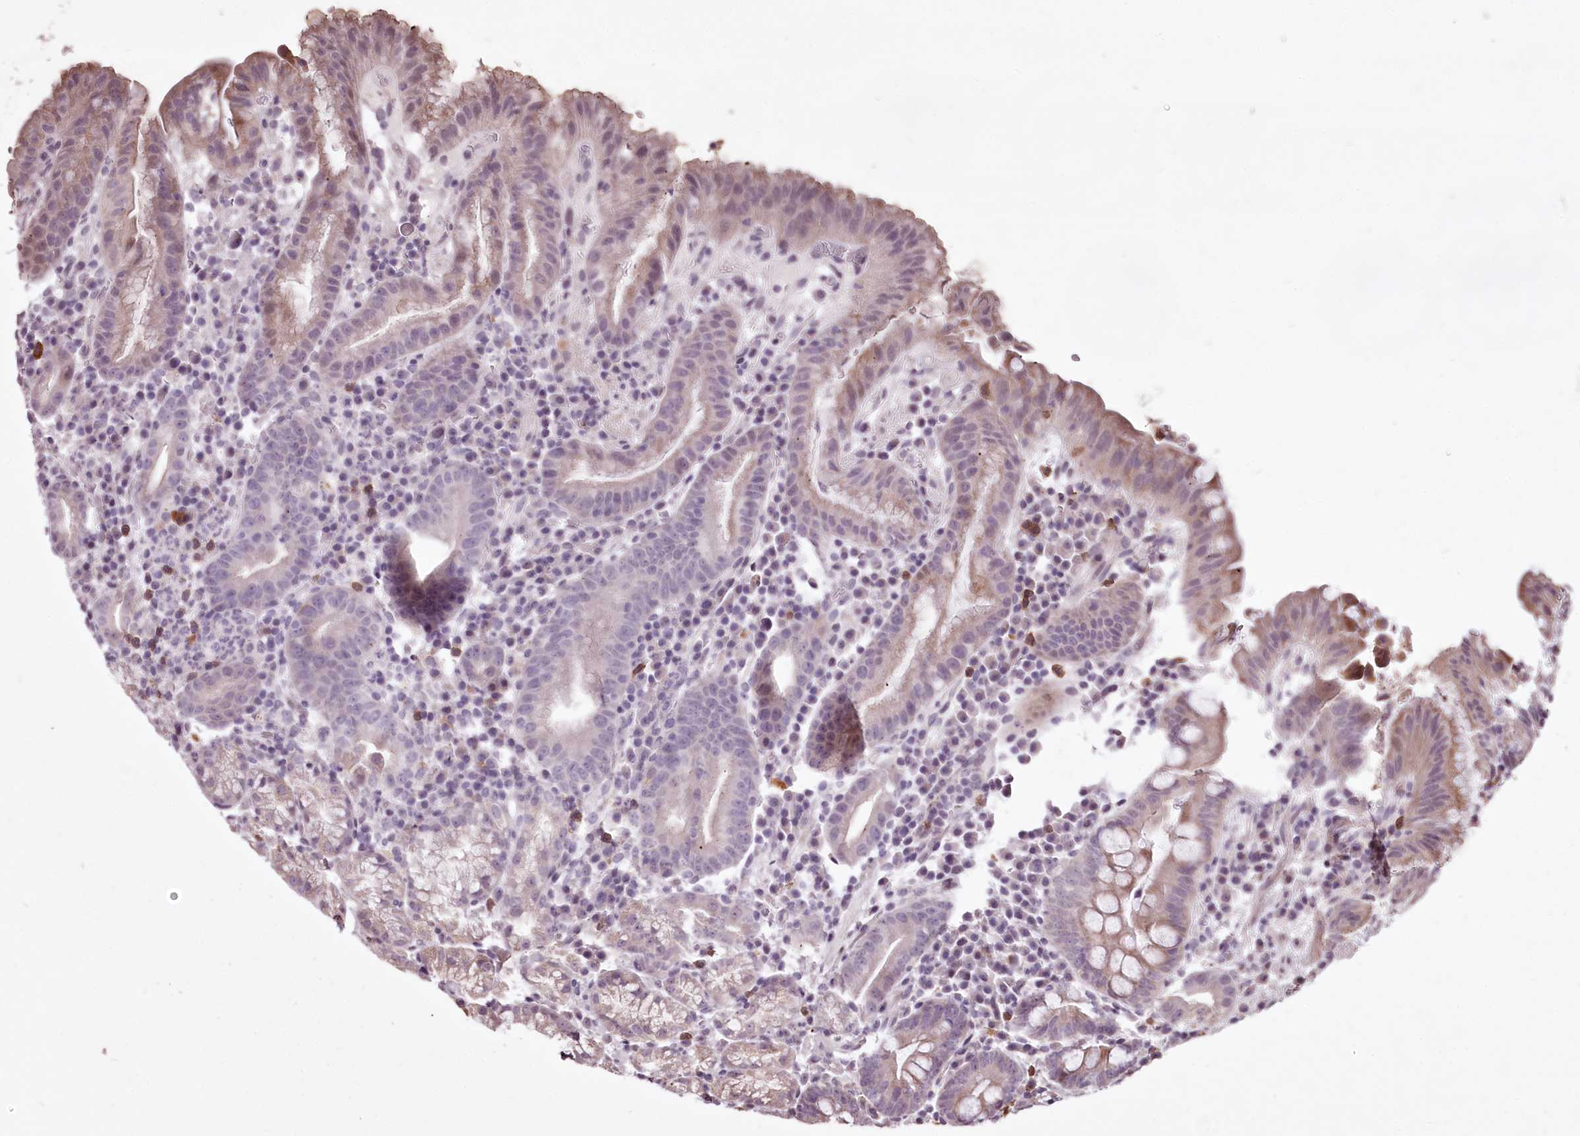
{"staining": {"intensity": "weak", "quantity": "<25%", "location": "cytoplasmic/membranous"}, "tissue": "stomach", "cell_type": "Glandular cells", "image_type": "normal", "snomed": [{"axis": "morphology", "description": "Normal tissue, NOS"}, {"axis": "morphology", "description": "Inflammation, NOS"}, {"axis": "topography", "description": "Stomach"}], "caption": "There is no significant expression in glandular cells of stomach.", "gene": "ADRA1D", "patient": {"sex": "male", "age": 79}}